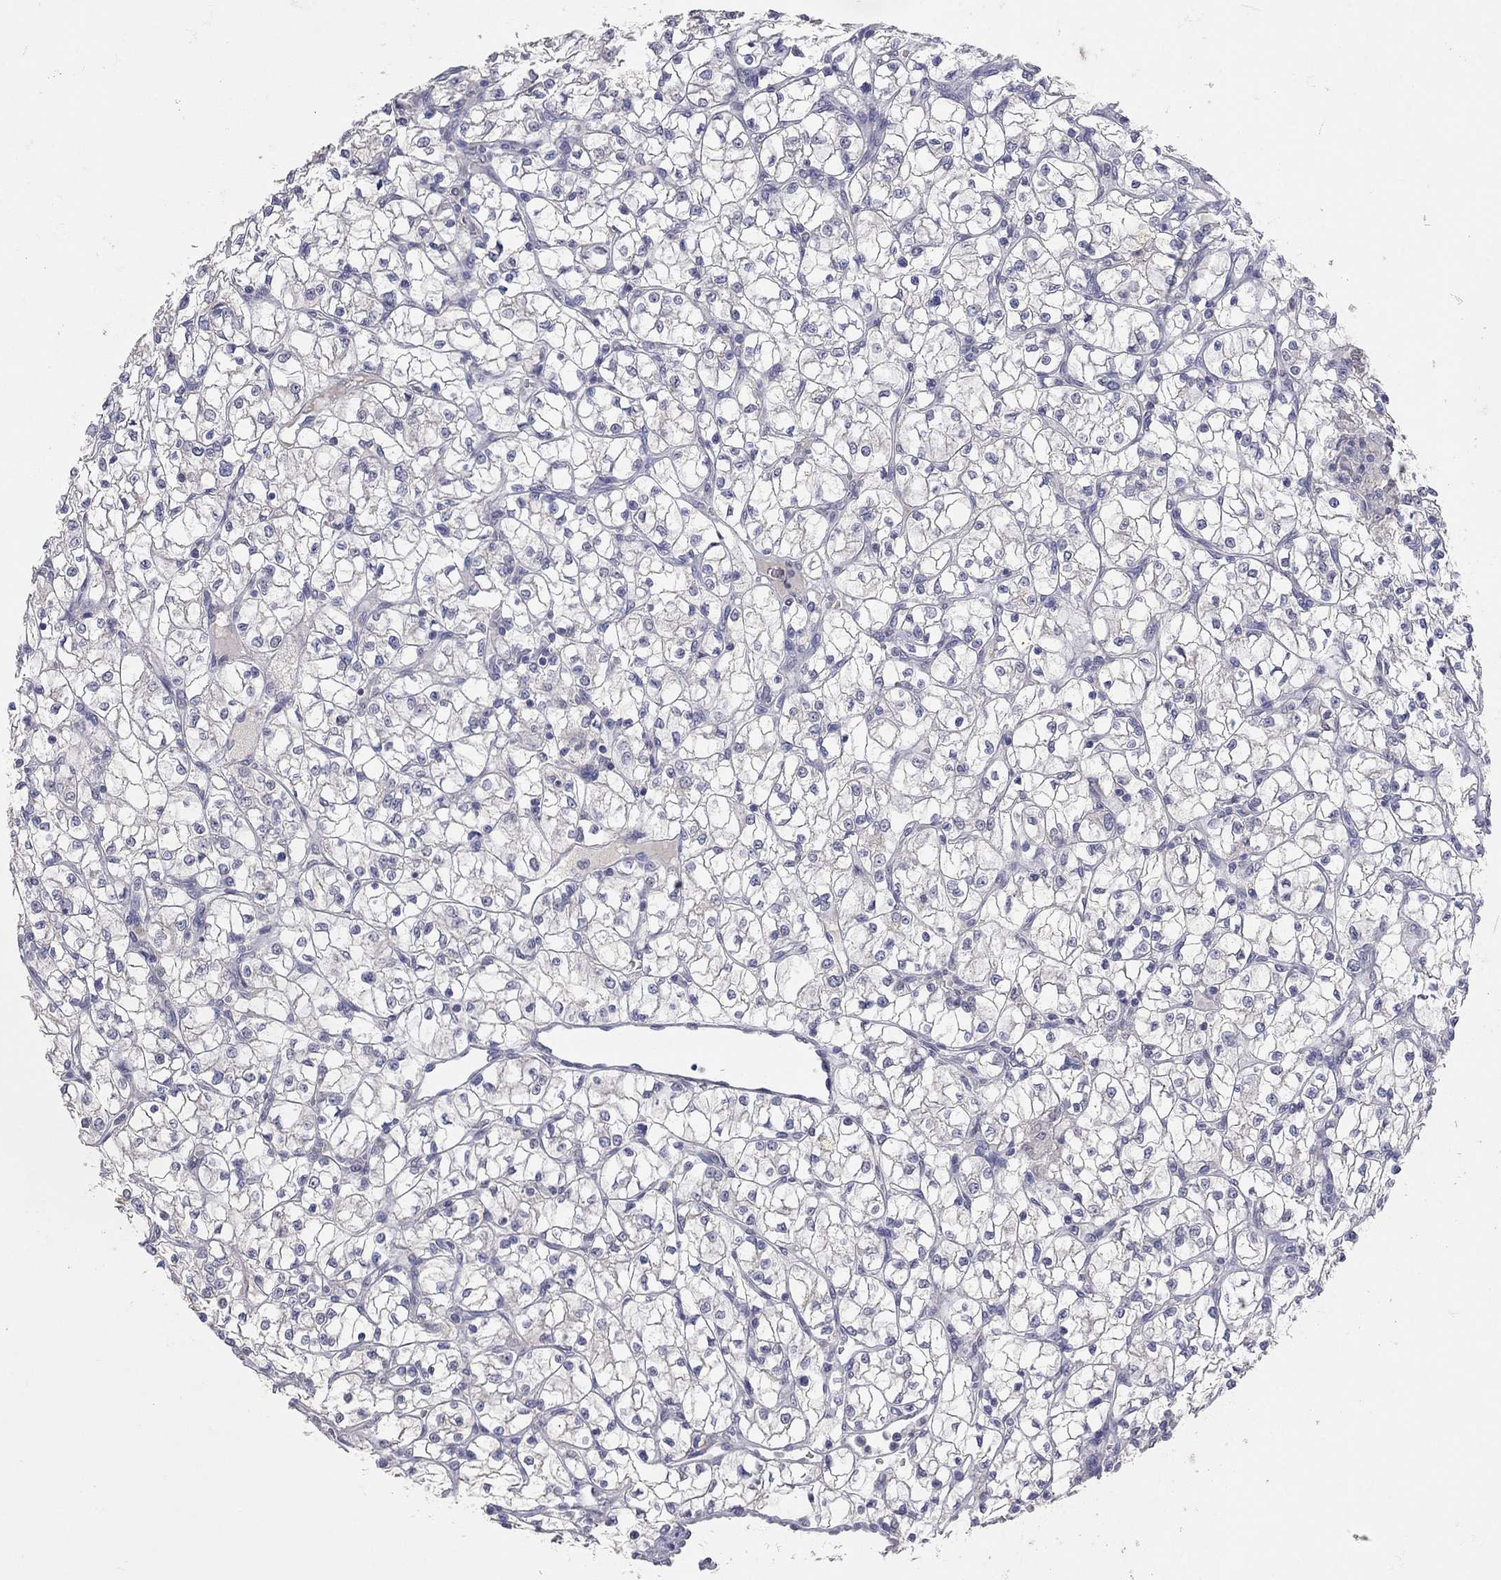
{"staining": {"intensity": "negative", "quantity": "none", "location": "none"}, "tissue": "renal cancer", "cell_type": "Tumor cells", "image_type": "cancer", "snomed": [{"axis": "morphology", "description": "Adenocarcinoma, NOS"}, {"axis": "topography", "description": "Kidney"}], "caption": "Human renal cancer stained for a protein using immunohistochemistry displays no staining in tumor cells.", "gene": "MMP13", "patient": {"sex": "female", "age": 64}}